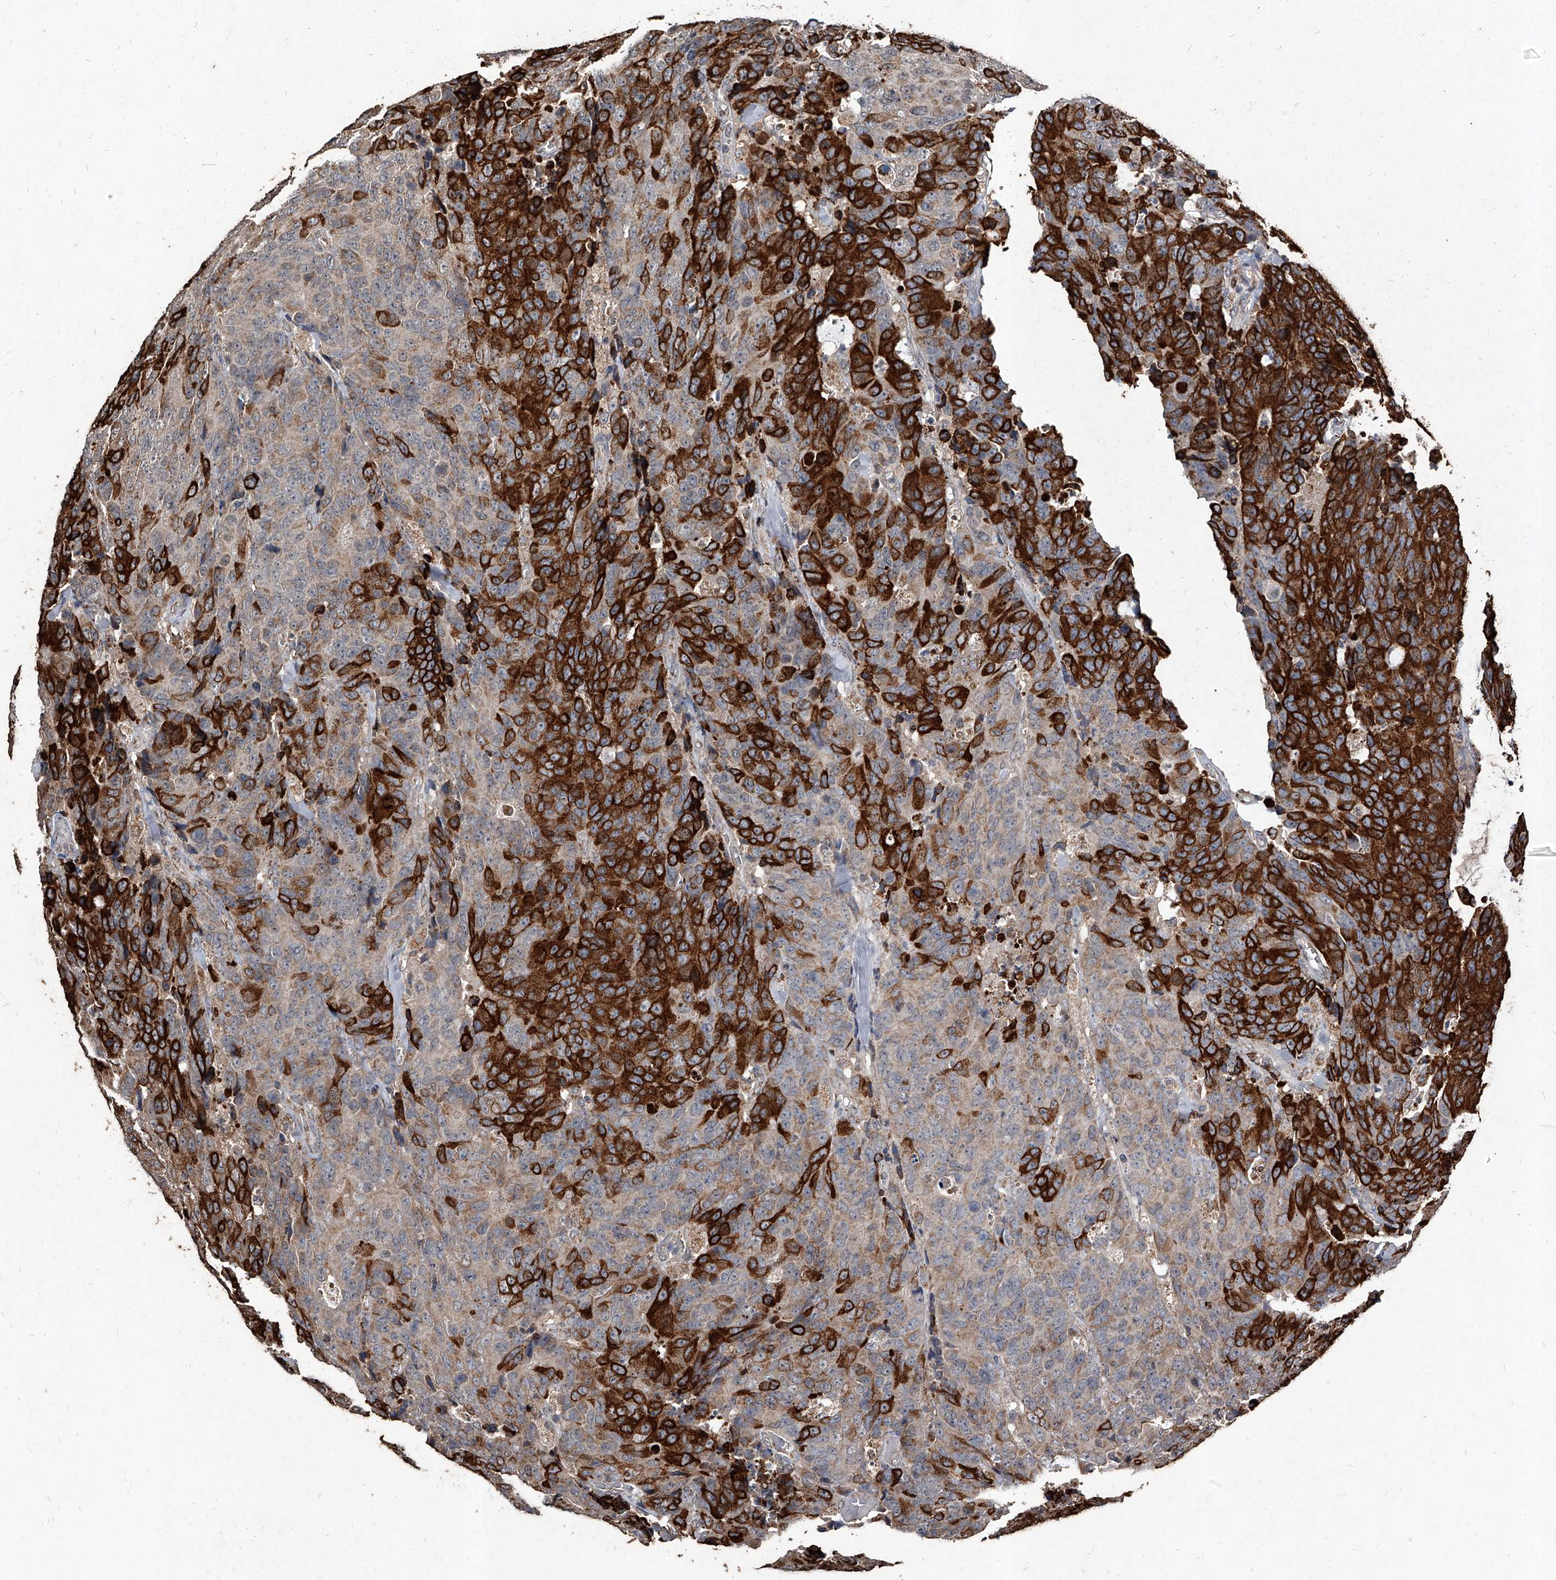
{"staining": {"intensity": "strong", "quantity": "25%-75%", "location": "cytoplasmic/membranous"}, "tissue": "colorectal cancer", "cell_type": "Tumor cells", "image_type": "cancer", "snomed": [{"axis": "morphology", "description": "Adenocarcinoma, NOS"}, {"axis": "topography", "description": "Colon"}], "caption": "Colorectal cancer (adenocarcinoma) was stained to show a protein in brown. There is high levels of strong cytoplasmic/membranous expression in about 25%-75% of tumor cells.", "gene": "GPR183", "patient": {"sex": "female", "age": 86}}